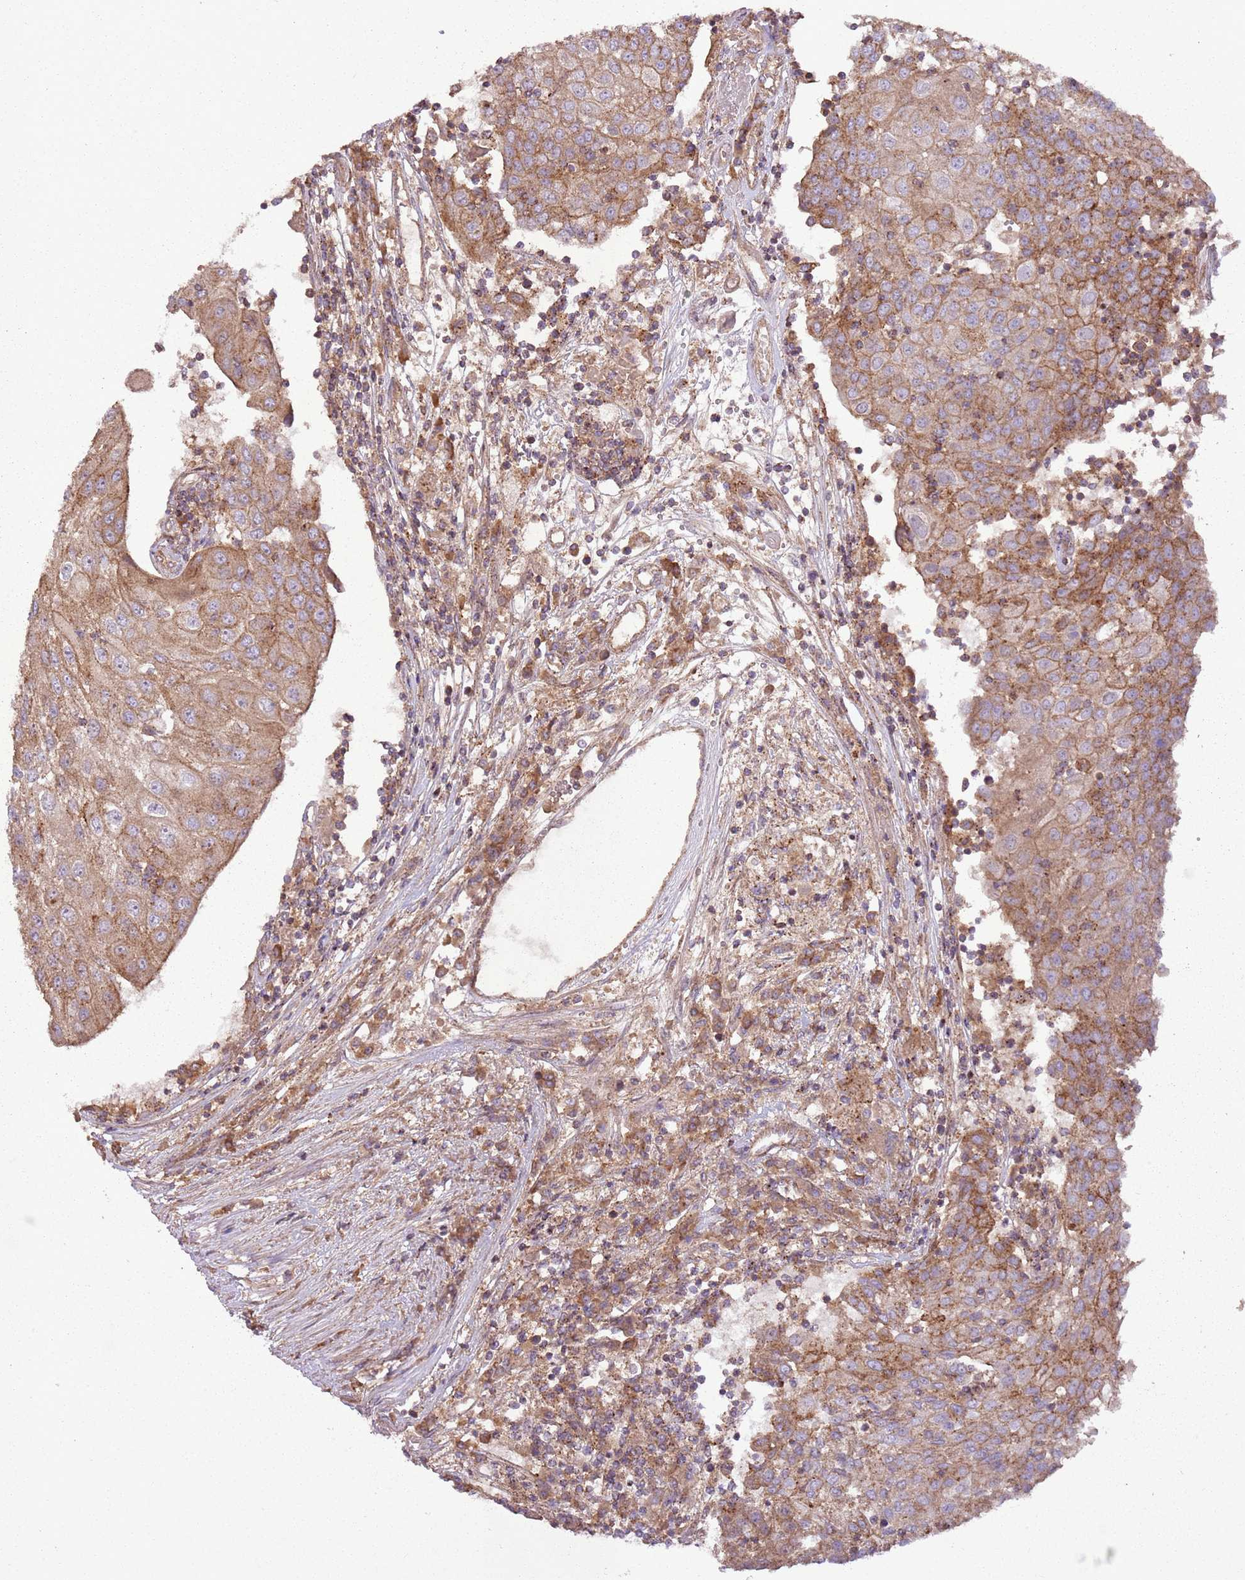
{"staining": {"intensity": "moderate", "quantity": ">75%", "location": "cytoplasmic/membranous"}, "tissue": "urothelial cancer", "cell_type": "Tumor cells", "image_type": "cancer", "snomed": [{"axis": "morphology", "description": "Urothelial carcinoma, High grade"}, {"axis": "topography", "description": "Urinary bladder"}], "caption": "Immunohistochemical staining of high-grade urothelial carcinoma exhibits medium levels of moderate cytoplasmic/membranous expression in about >75% of tumor cells.", "gene": "ANKRD24", "patient": {"sex": "female", "age": 85}}